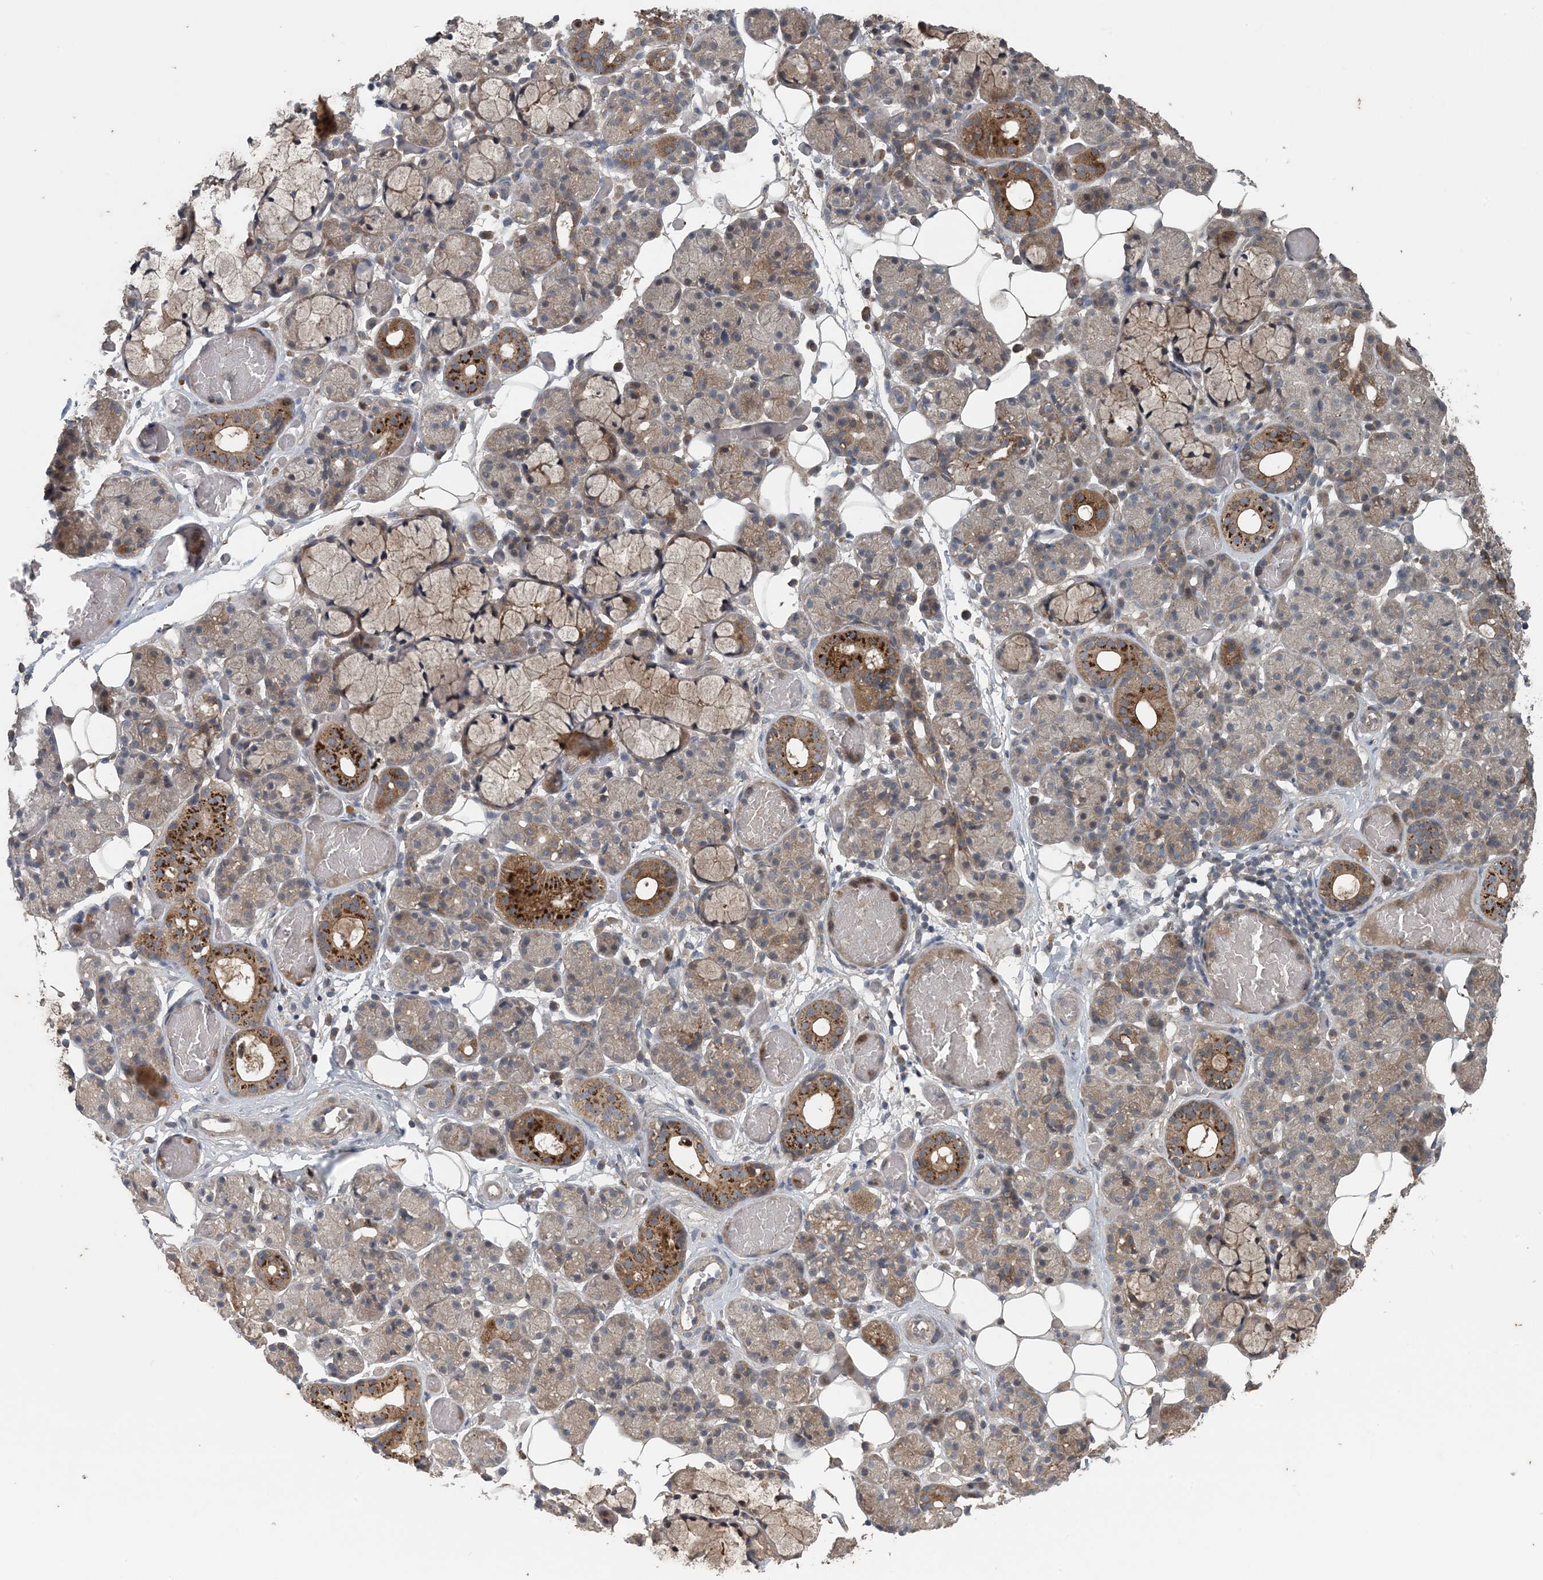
{"staining": {"intensity": "strong", "quantity": "<25%", "location": "cytoplasmic/membranous"}, "tissue": "salivary gland", "cell_type": "Glandular cells", "image_type": "normal", "snomed": [{"axis": "morphology", "description": "Normal tissue, NOS"}, {"axis": "topography", "description": "Salivary gland"}], "caption": "Glandular cells show strong cytoplasmic/membranous staining in about <25% of cells in normal salivary gland. (DAB (3,3'-diaminobenzidine) IHC, brown staining for protein, blue staining for nuclei).", "gene": "MYO9B", "patient": {"sex": "male", "age": 63}}